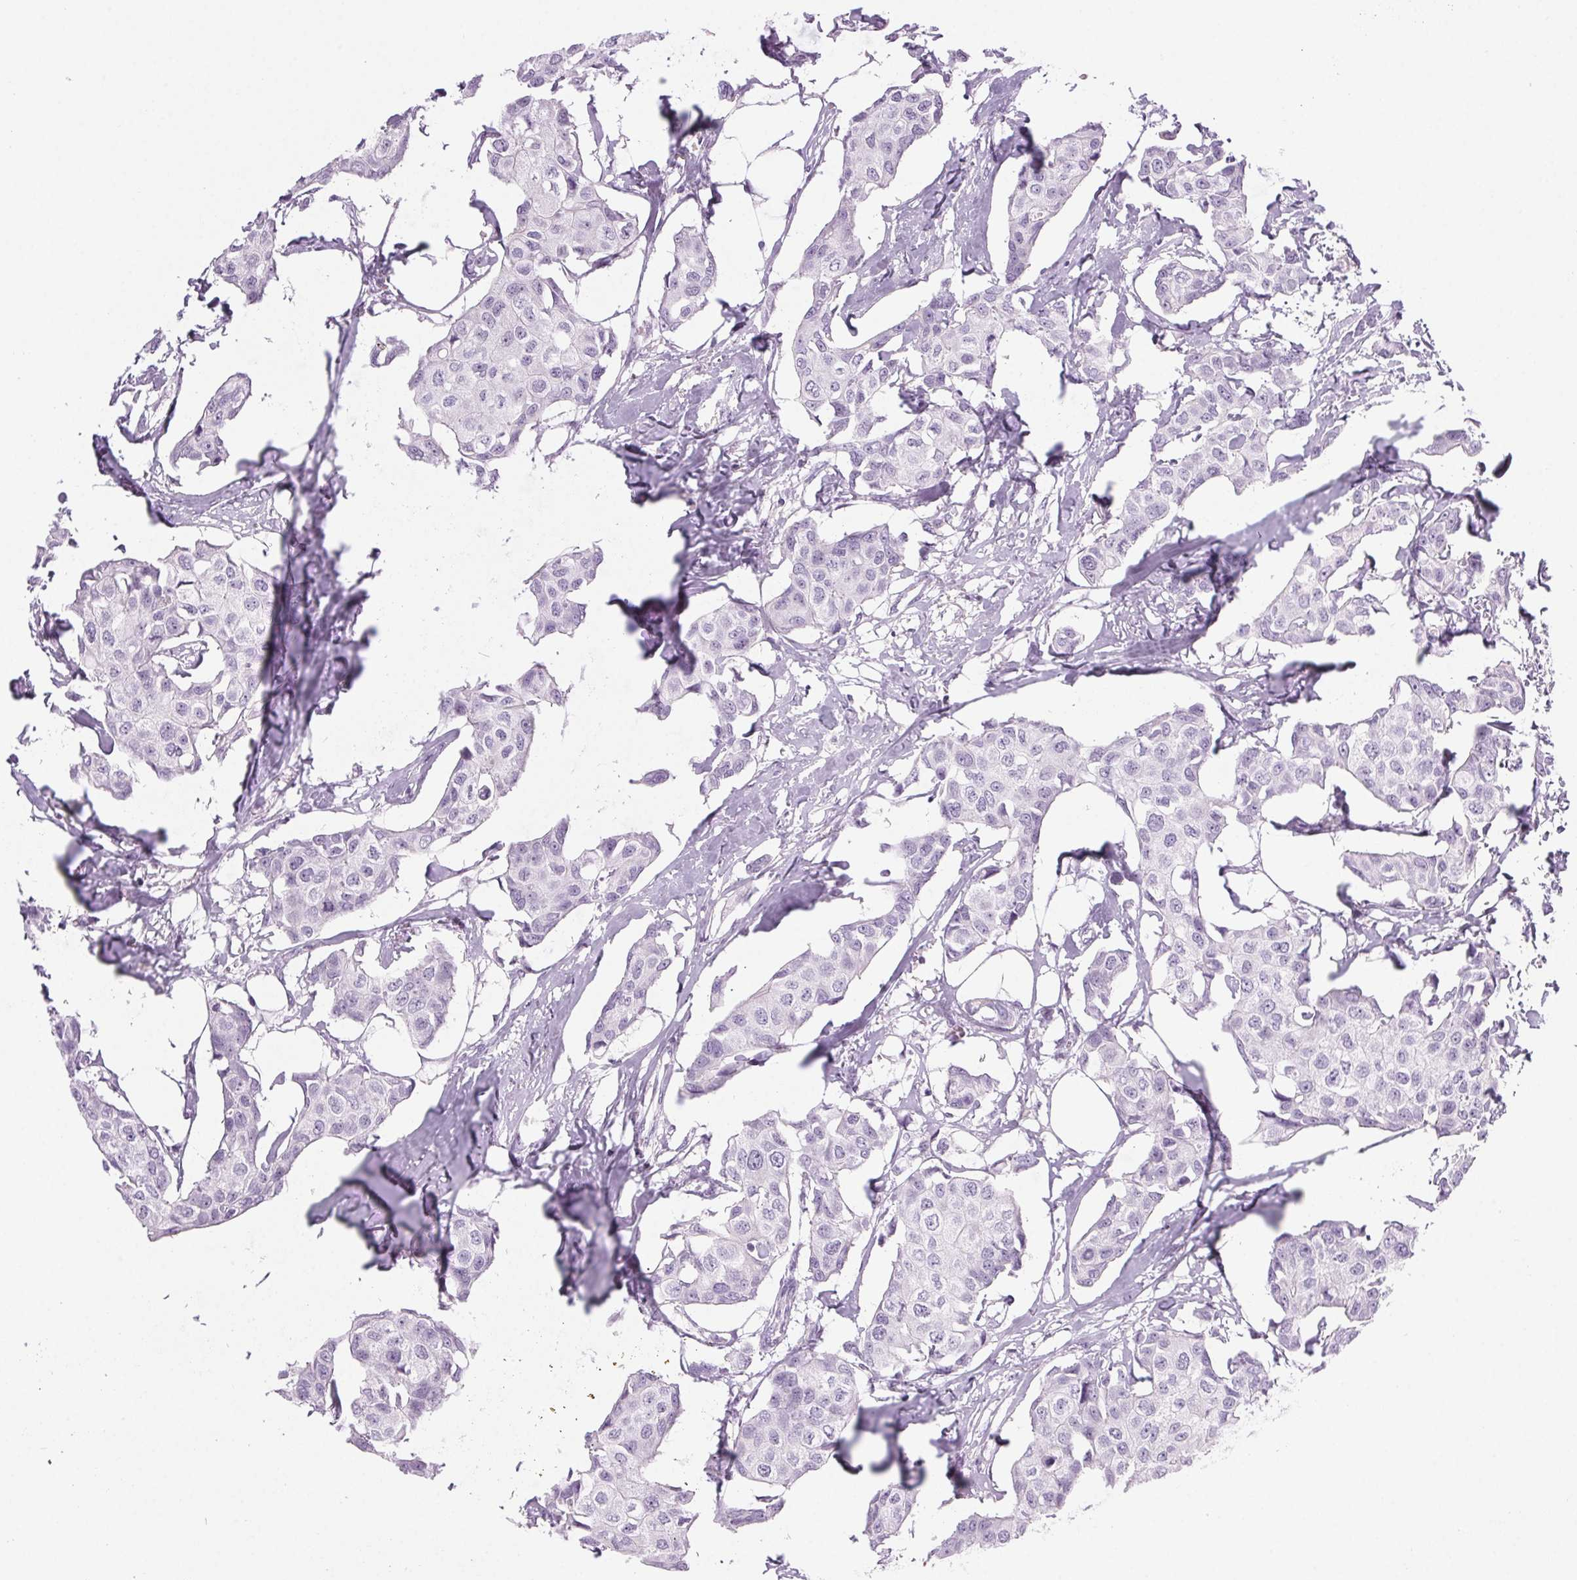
{"staining": {"intensity": "negative", "quantity": "none", "location": "none"}, "tissue": "breast cancer", "cell_type": "Tumor cells", "image_type": "cancer", "snomed": [{"axis": "morphology", "description": "Duct carcinoma"}, {"axis": "topography", "description": "Breast"}], "caption": "A micrograph of human breast infiltrating ductal carcinoma is negative for staining in tumor cells.", "gene": "LRP2", "patient": {"sex": "female", "age": 80}}